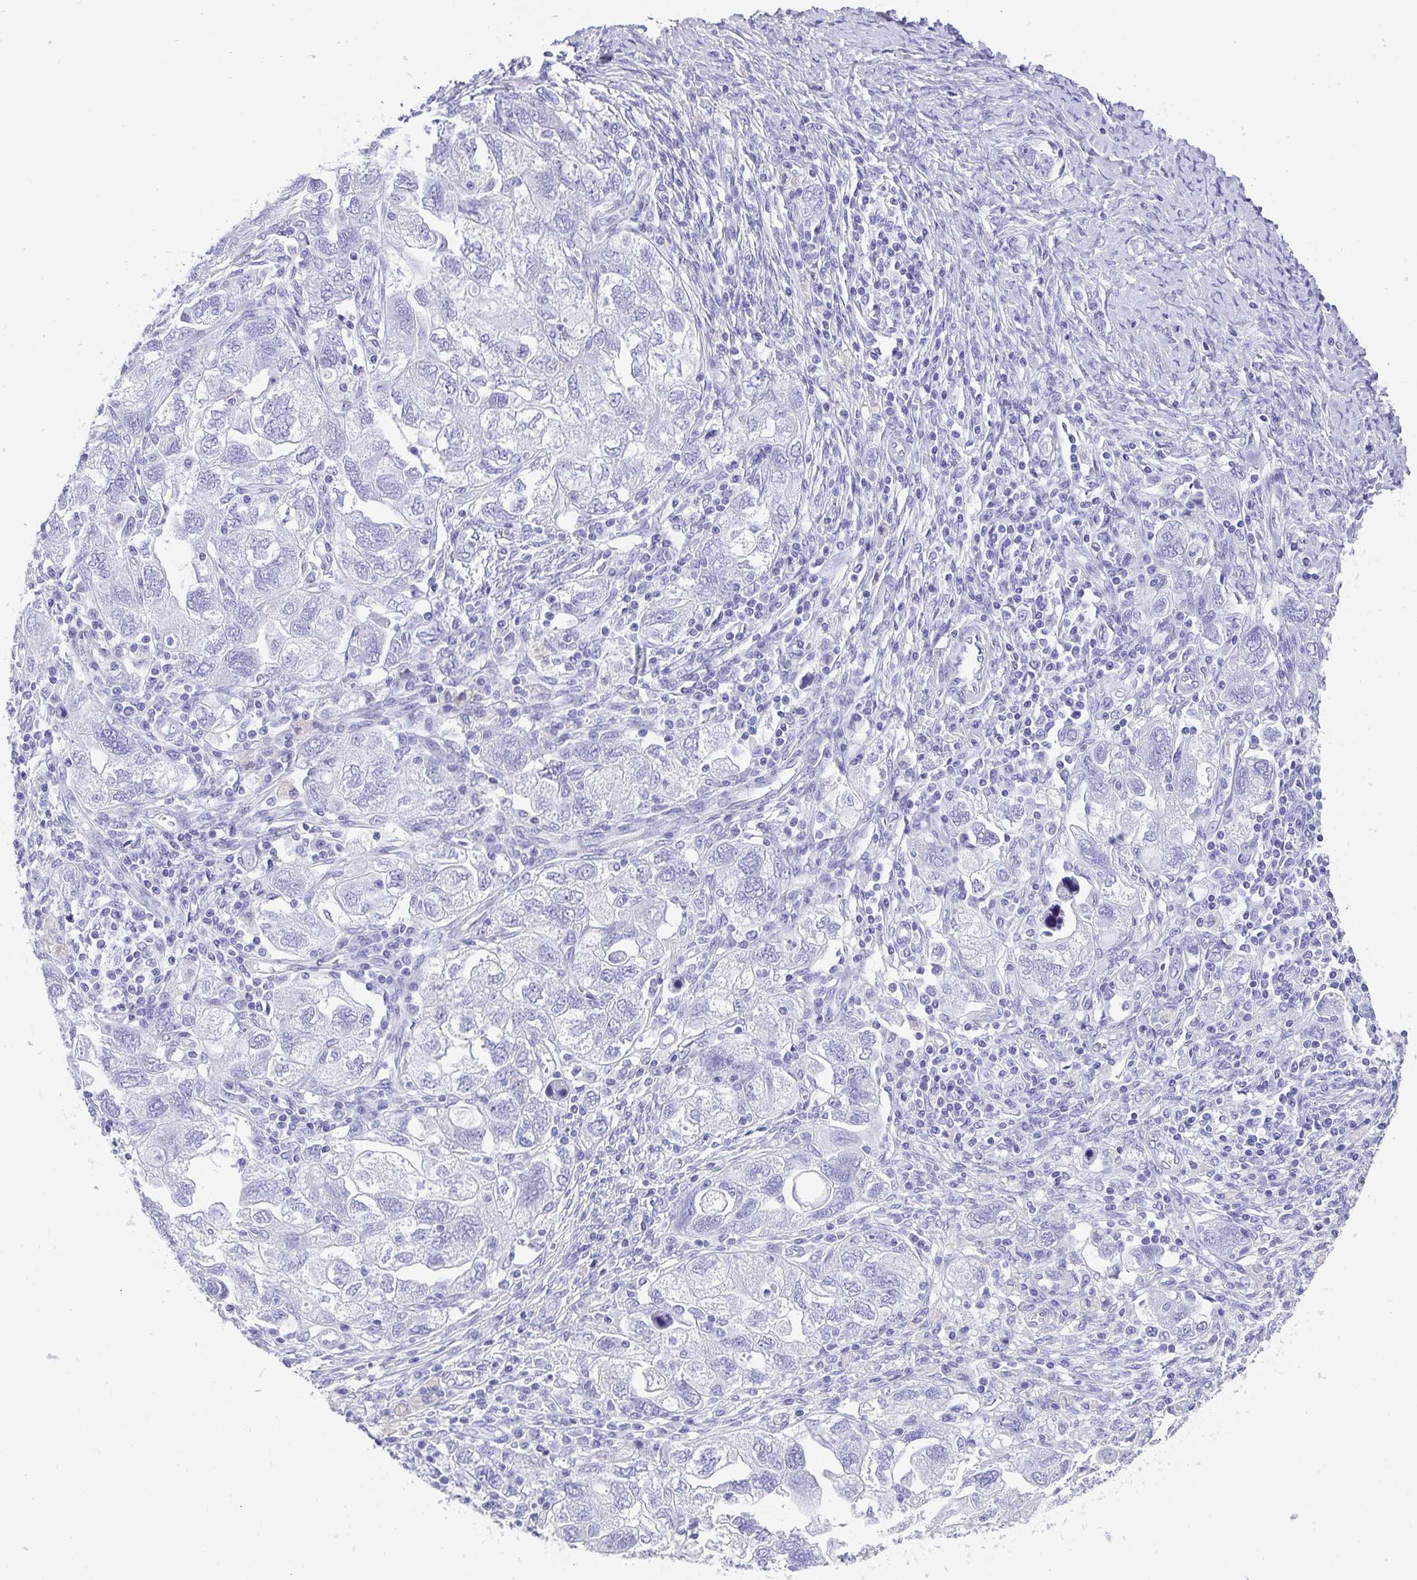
{"staining": {"intensity": "negative", "quantity": "none", "location": "none"}, "tissue": "ovarian cancer", "cell_type": "Tumor cells", "image_type": "cancer", "snomed": [{"axis": "morphology", "description": "Carcinoma, NOS"}, {"axis": "morphology", "description": "Cystadenocarcinoma, serous, NOS"}, {"axis": "topography", "description": "Ovary"}], "caption": "Histopathology image shows no protein positivity in tumor cells of serous cystadenocarcinoma (ovarian) tissue.", "gene": "SCGN", "patient": {"sex": "female", "age": 69}}